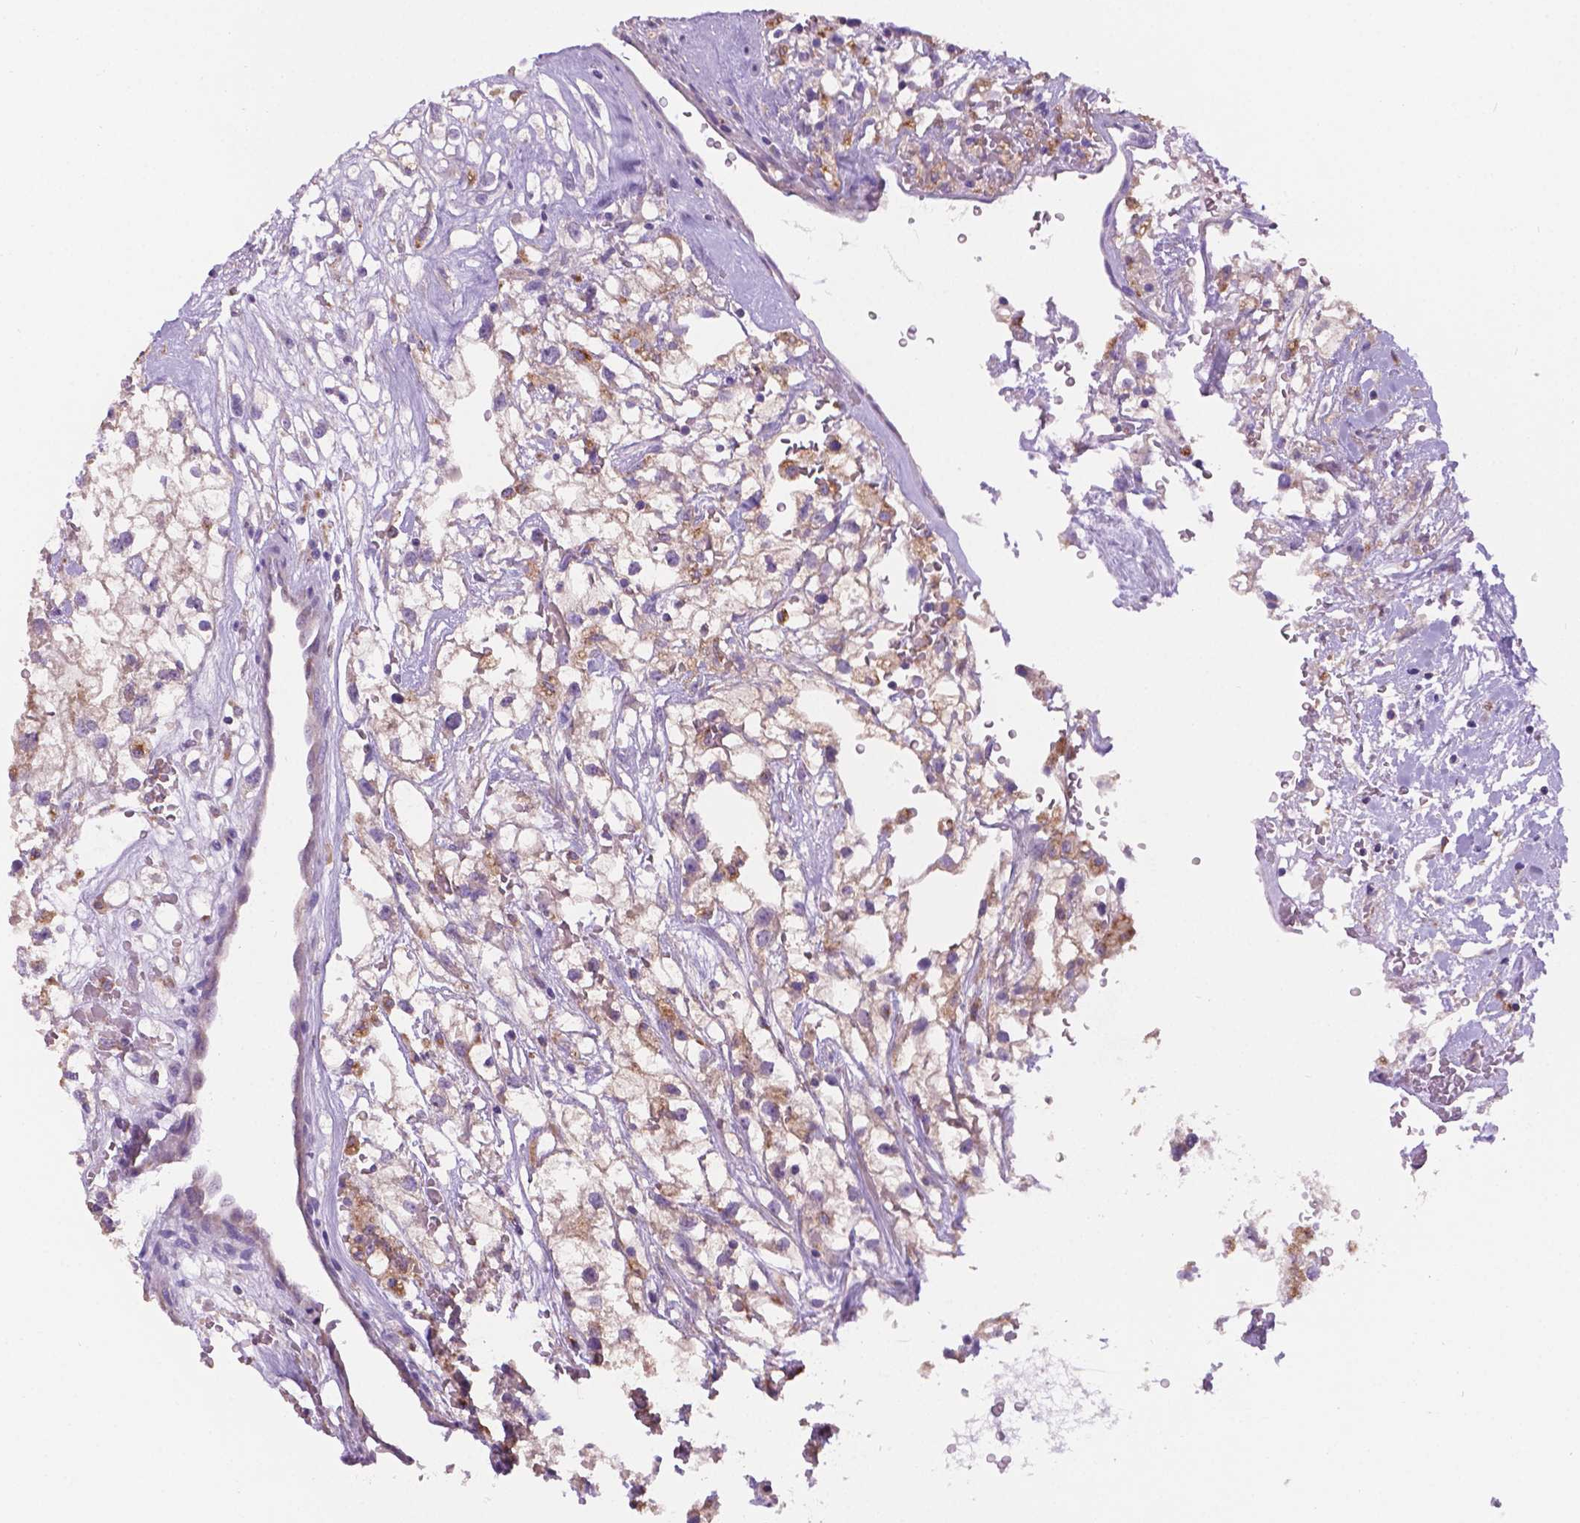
{"staining": {"intensity": "weak", "quantity": "25%-75%", "location": "cytoplasmic/membranous"}, "tissue": "renal cancer", "cell_type": "Tumor cells", "image_type": "cancer", "snomed": [{"axis": "morphology", "description": "Adenocarcinoma, NOS"}, {"axis": "topography", "description": "Kidney"}], "caption": "A brown stain labels weak cytoplasmic/membranous staining of a protein in renal adenocarcinoma tumor cells.", "gene": "CDH7", "patient": {"sex": "male", "age": 59}}